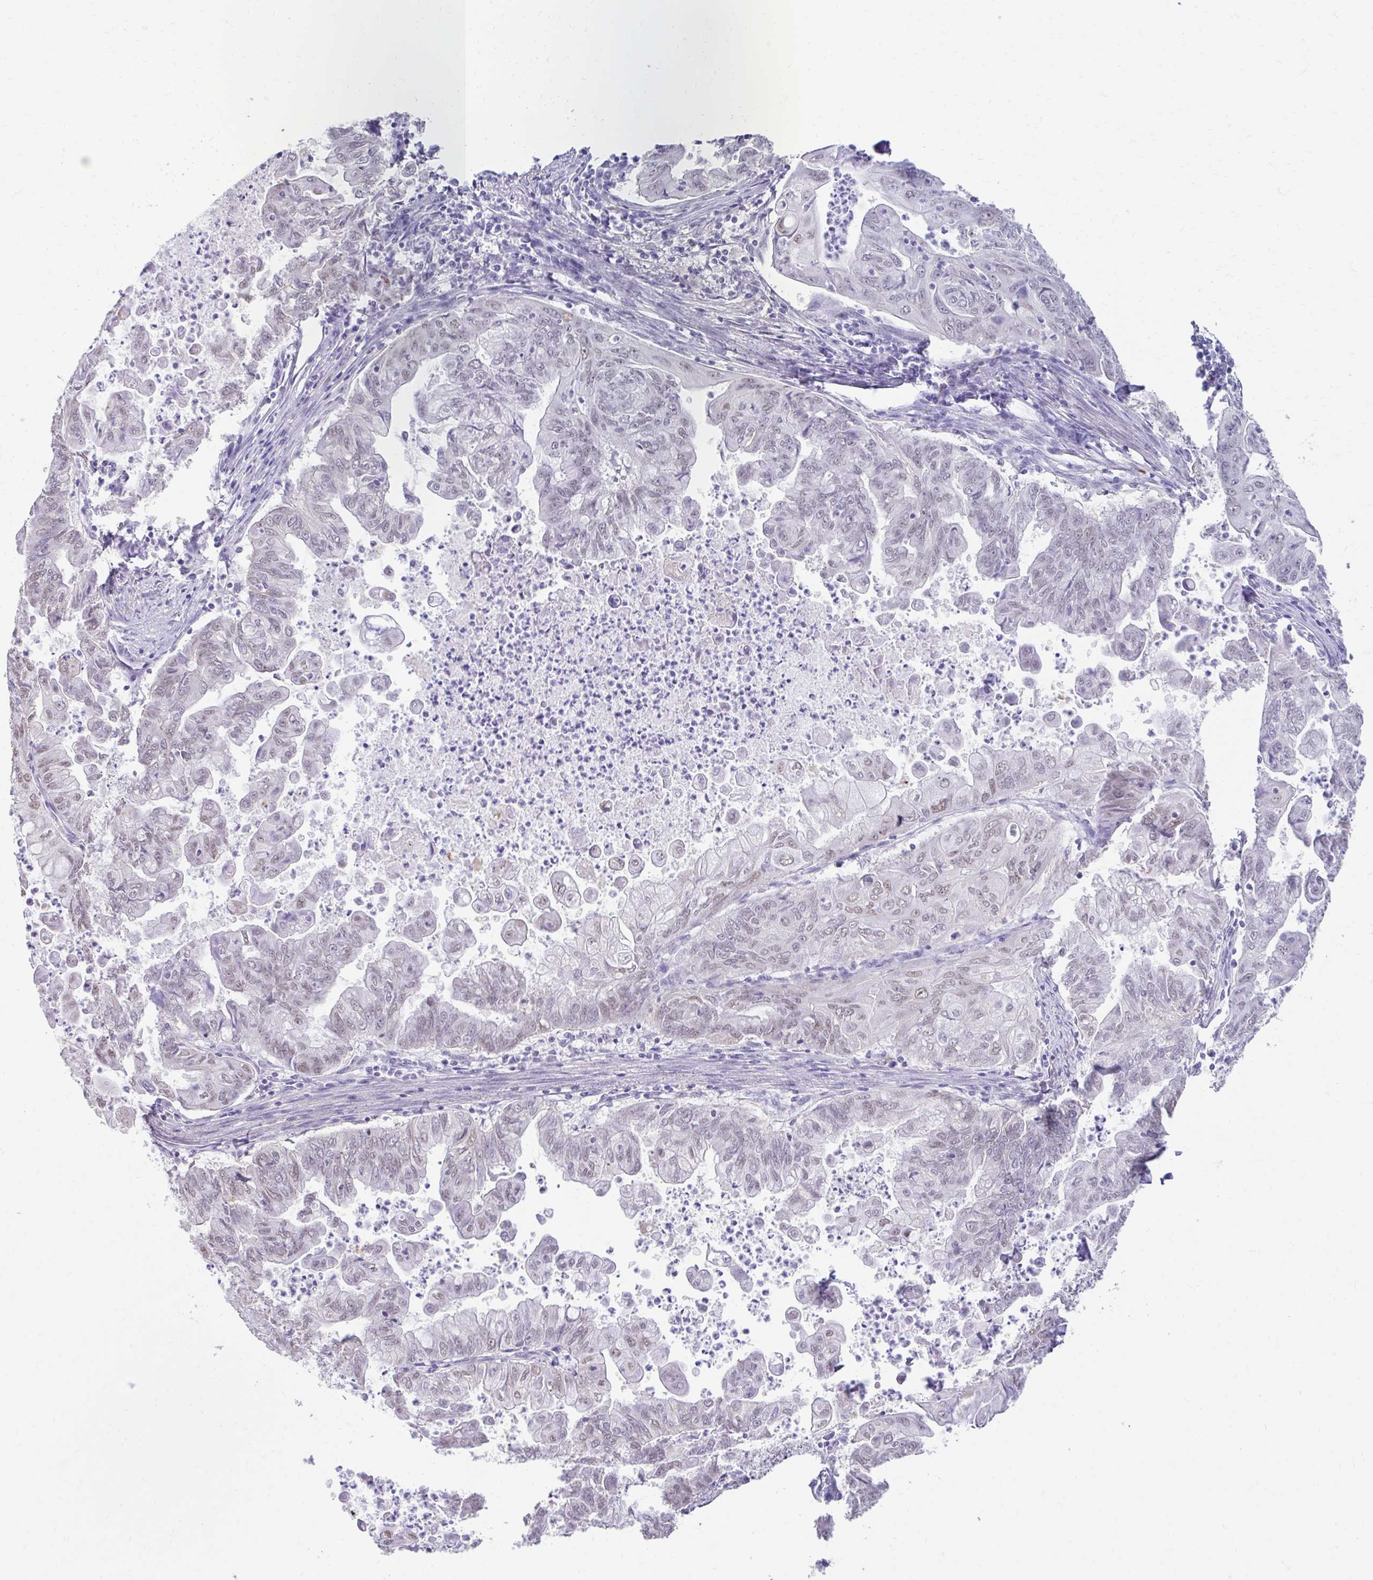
{"staining": {"intensity": "weak", "quantity": "<25%", "location": "nuclear"}, "tissue": "stomach cancer", "cell_type": "Tumor cells", "image_type": "cancer", "snomed": [{"axis": "morphology", "description": "Adenocarcinoma, NOS"}, {"axis": "topography", "description": "Stomach, upper"}], "caption": "DAB immunohistochemical staining of human stomach cancer (adenocarcinoma) exhibits no significant staining in tumor cells. (Immunohistochemistry, brightfield microscopy, high magnification).", "gene": "DCAF17", "patient": {"sex": "male", "age": 80}}